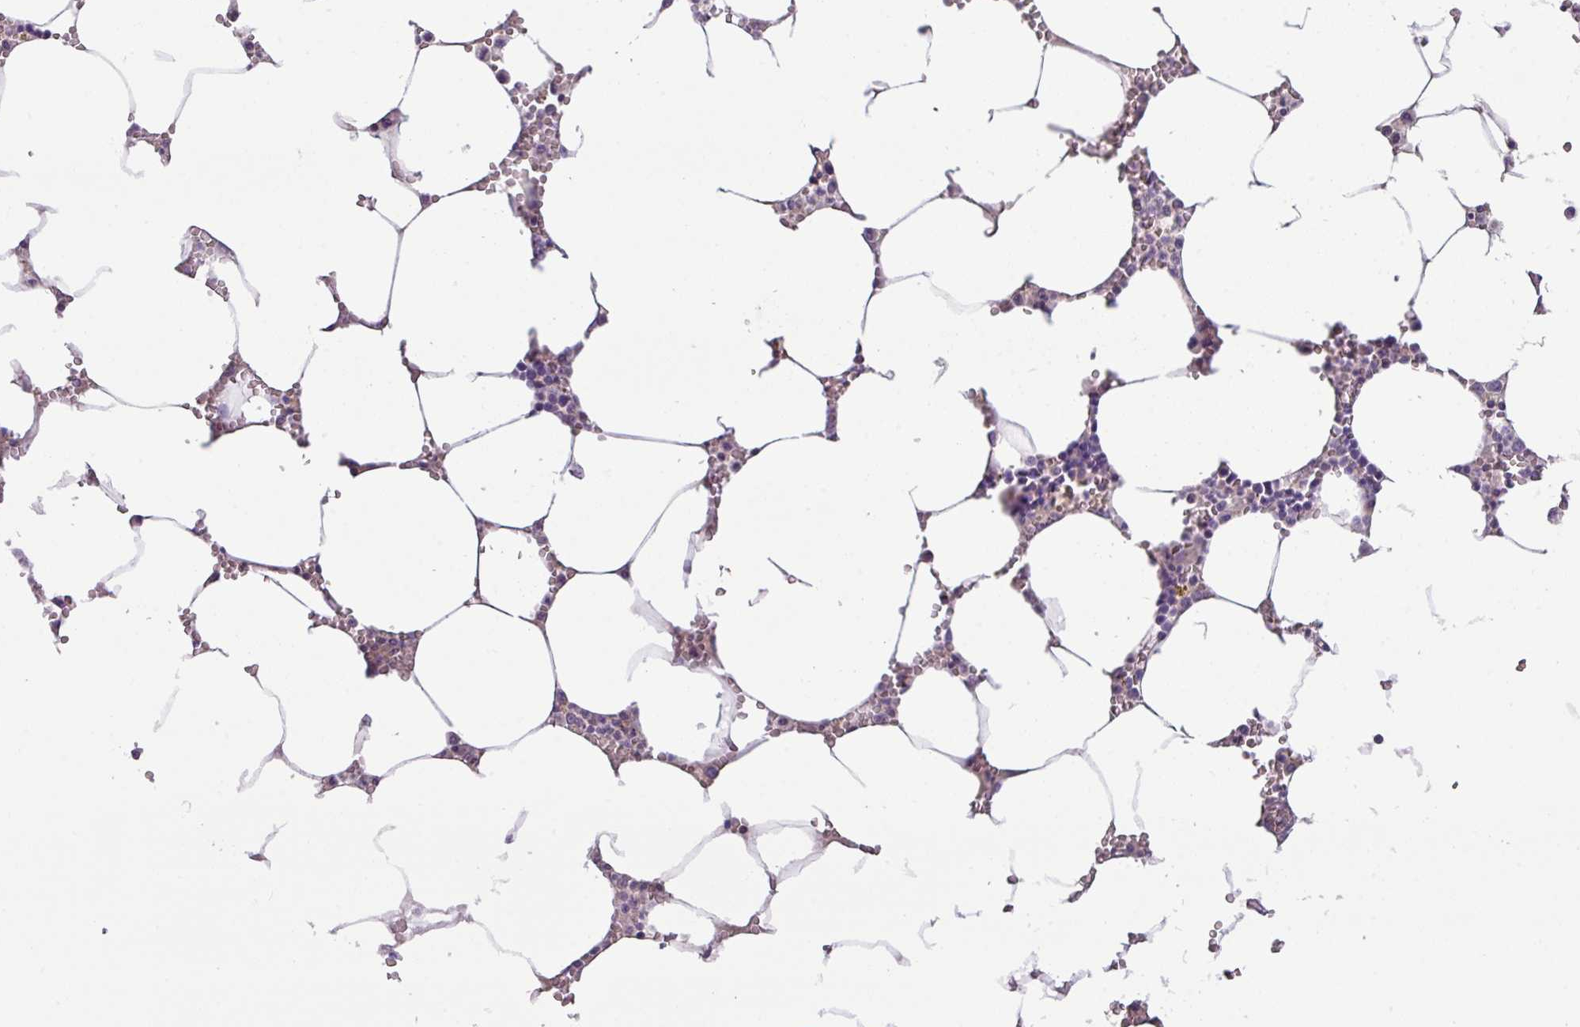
{"staining": {"intensity": "negative", "quantity": "none", "location": "none"}, "tissue": "bone marrow", "cell_type": "Hematopoietic cells", "image_type": "normal", "snomed": [{"axis": "morphology", "description": "Normal tissue, NOS"}, {"axis": "topography", "description": "Bone marrow"}], "caption": "Immunohistochemical staining of unremarkable human bone marrow reveals no significant positivity in hematopoietic cells. (DAB immunohistochemistry visualized using brightfield microscopy, high magnification).", "gene": "AGR3", "patient": {"sex": "male", "age": 70}}